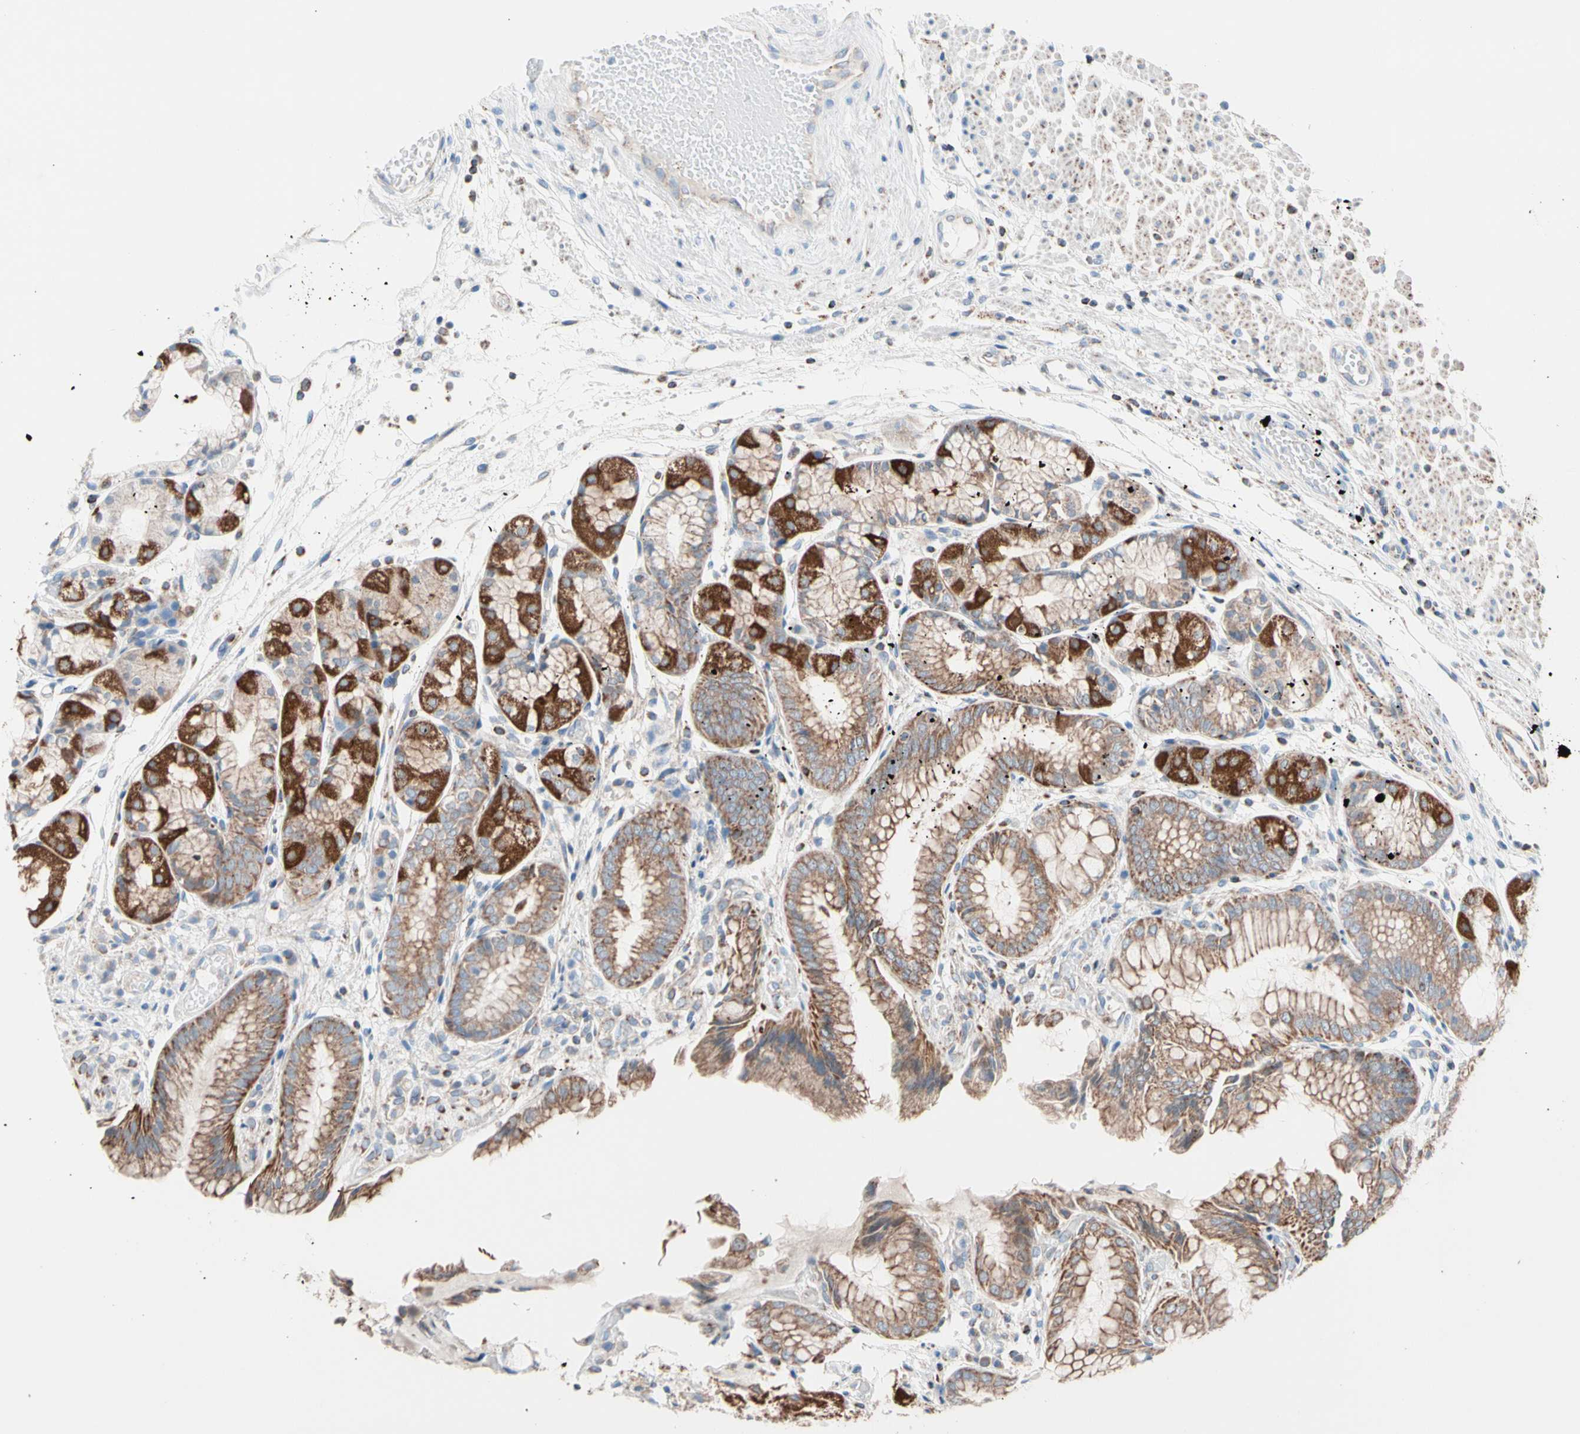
{"staining": {"intensity": "strong", "quantity": "25%-75%", "location": "cytoplasmic/membranous"}, "tissue": "stomach", "cell_type": "Glandular cells", "image_type": "normal", "snomed": [{"axis": "morphology", "description": "Normal tissue, NOS"}, {"axis": "topography", "description": "Stomach, upper"}], "caption": "A high amount of strong cytoplasmic/membranous staining is seen in about 25%-75% of glandular cells in normal stomach.", "gene": "HK1", "patient": {"sex": "male", "age": 72}}